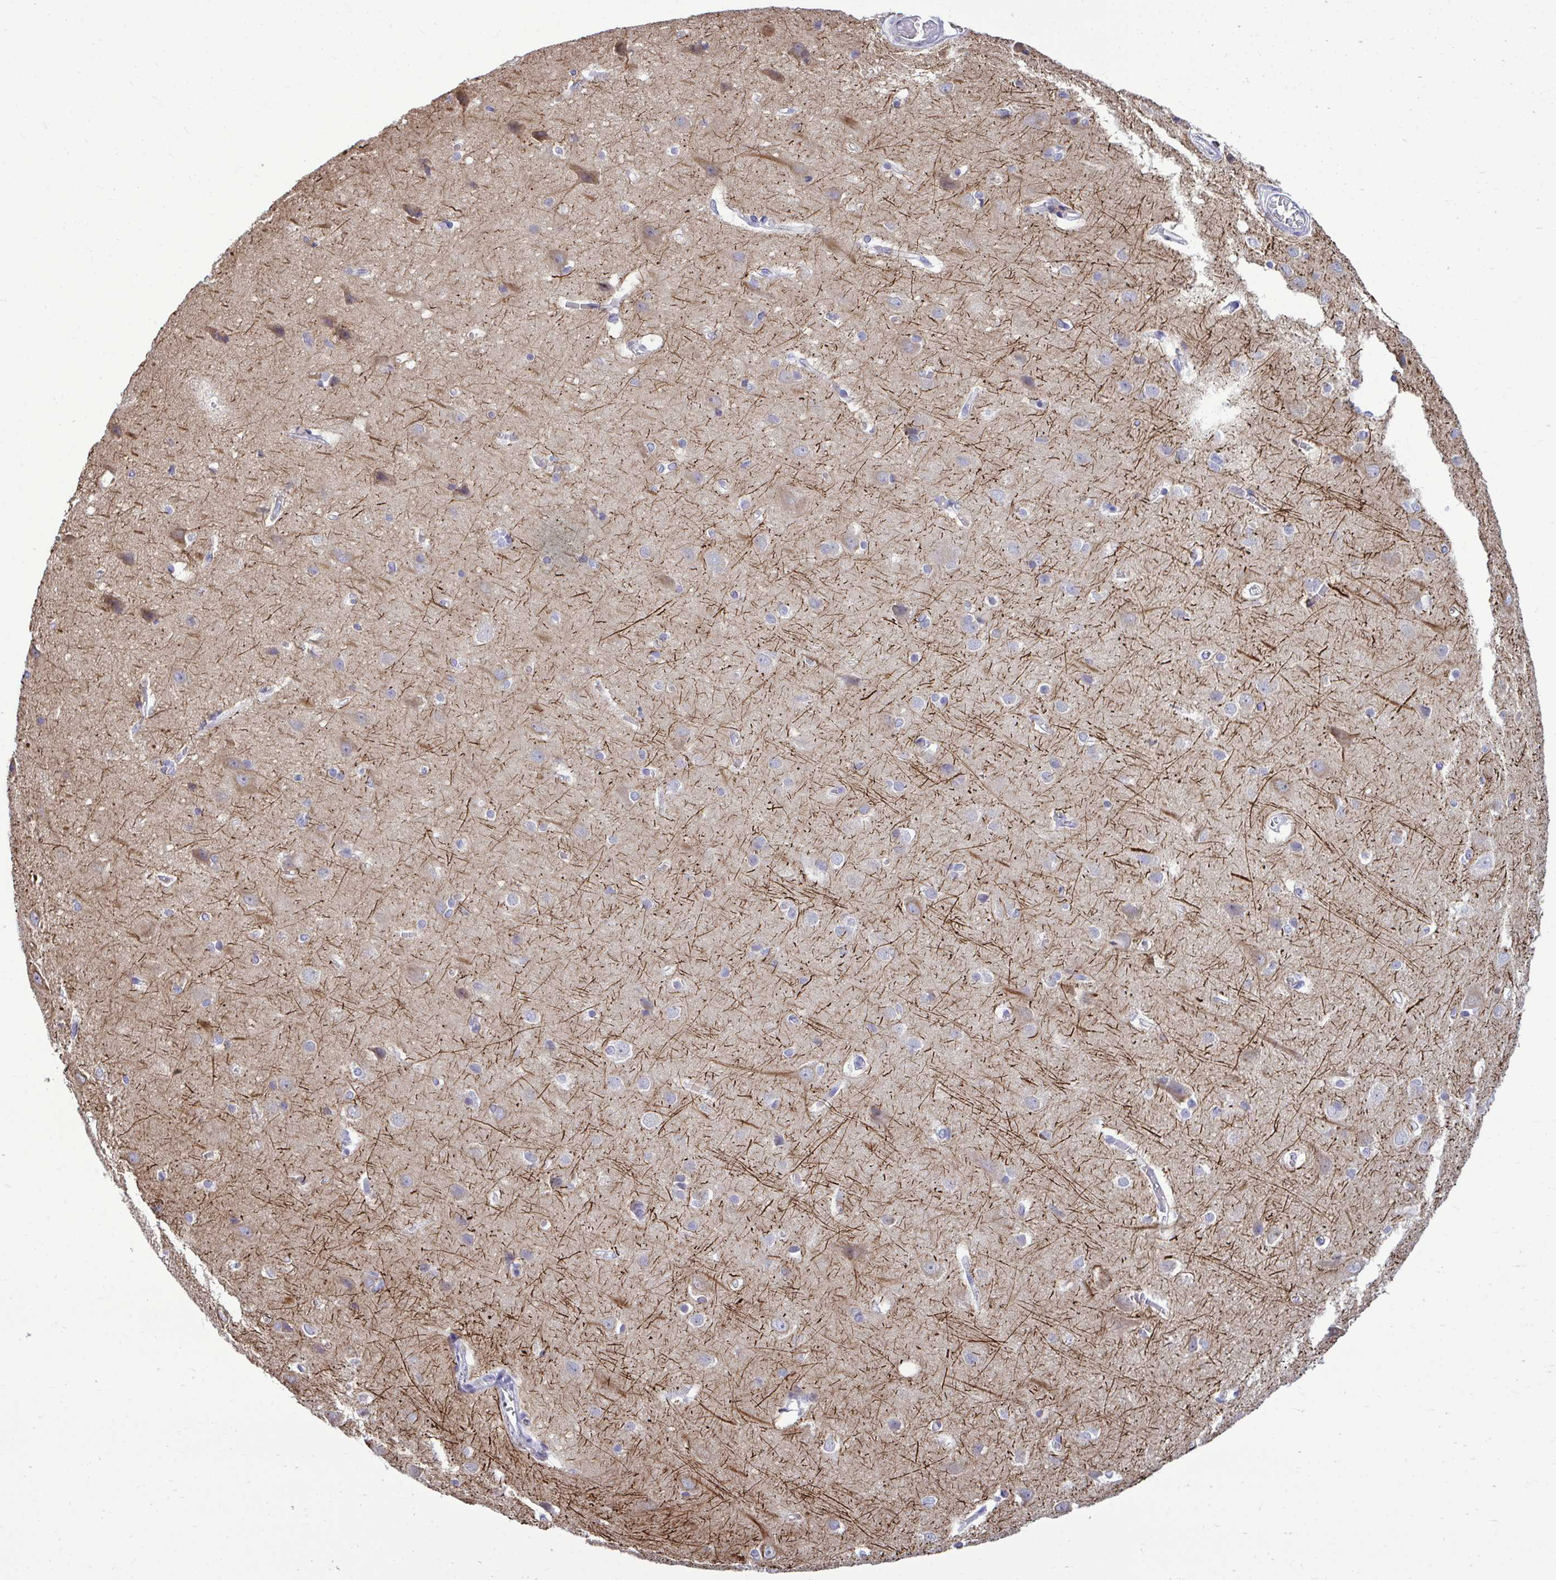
{"staining": {"intensity": "negative", "quantity": "none", "location": "none"}, "tissue": "cerebral cortex", "cell_type": "Endothelial cells", "image_type": "normal", "snomed": [{"axis": "morphology", "description": "Normal tissue, NOS"}, {"axis": "topography", "description": "Cerebral cortex"}], "caption": "High magnification brightfield microscopy of benign cerebral cortex stained with DAB (brown) and counterstained with hematoxylin (blue): endothelial cells show no significant positivity. The staining was performed using DAB (3,3'-diaminobenzidine) to visualize the protein expression in brown, while the nuclei were stained in blue with hematoxylin (Magnification: 20x).", "gene": "PIGK", "patient": {"sex": "male", "age": 37}}